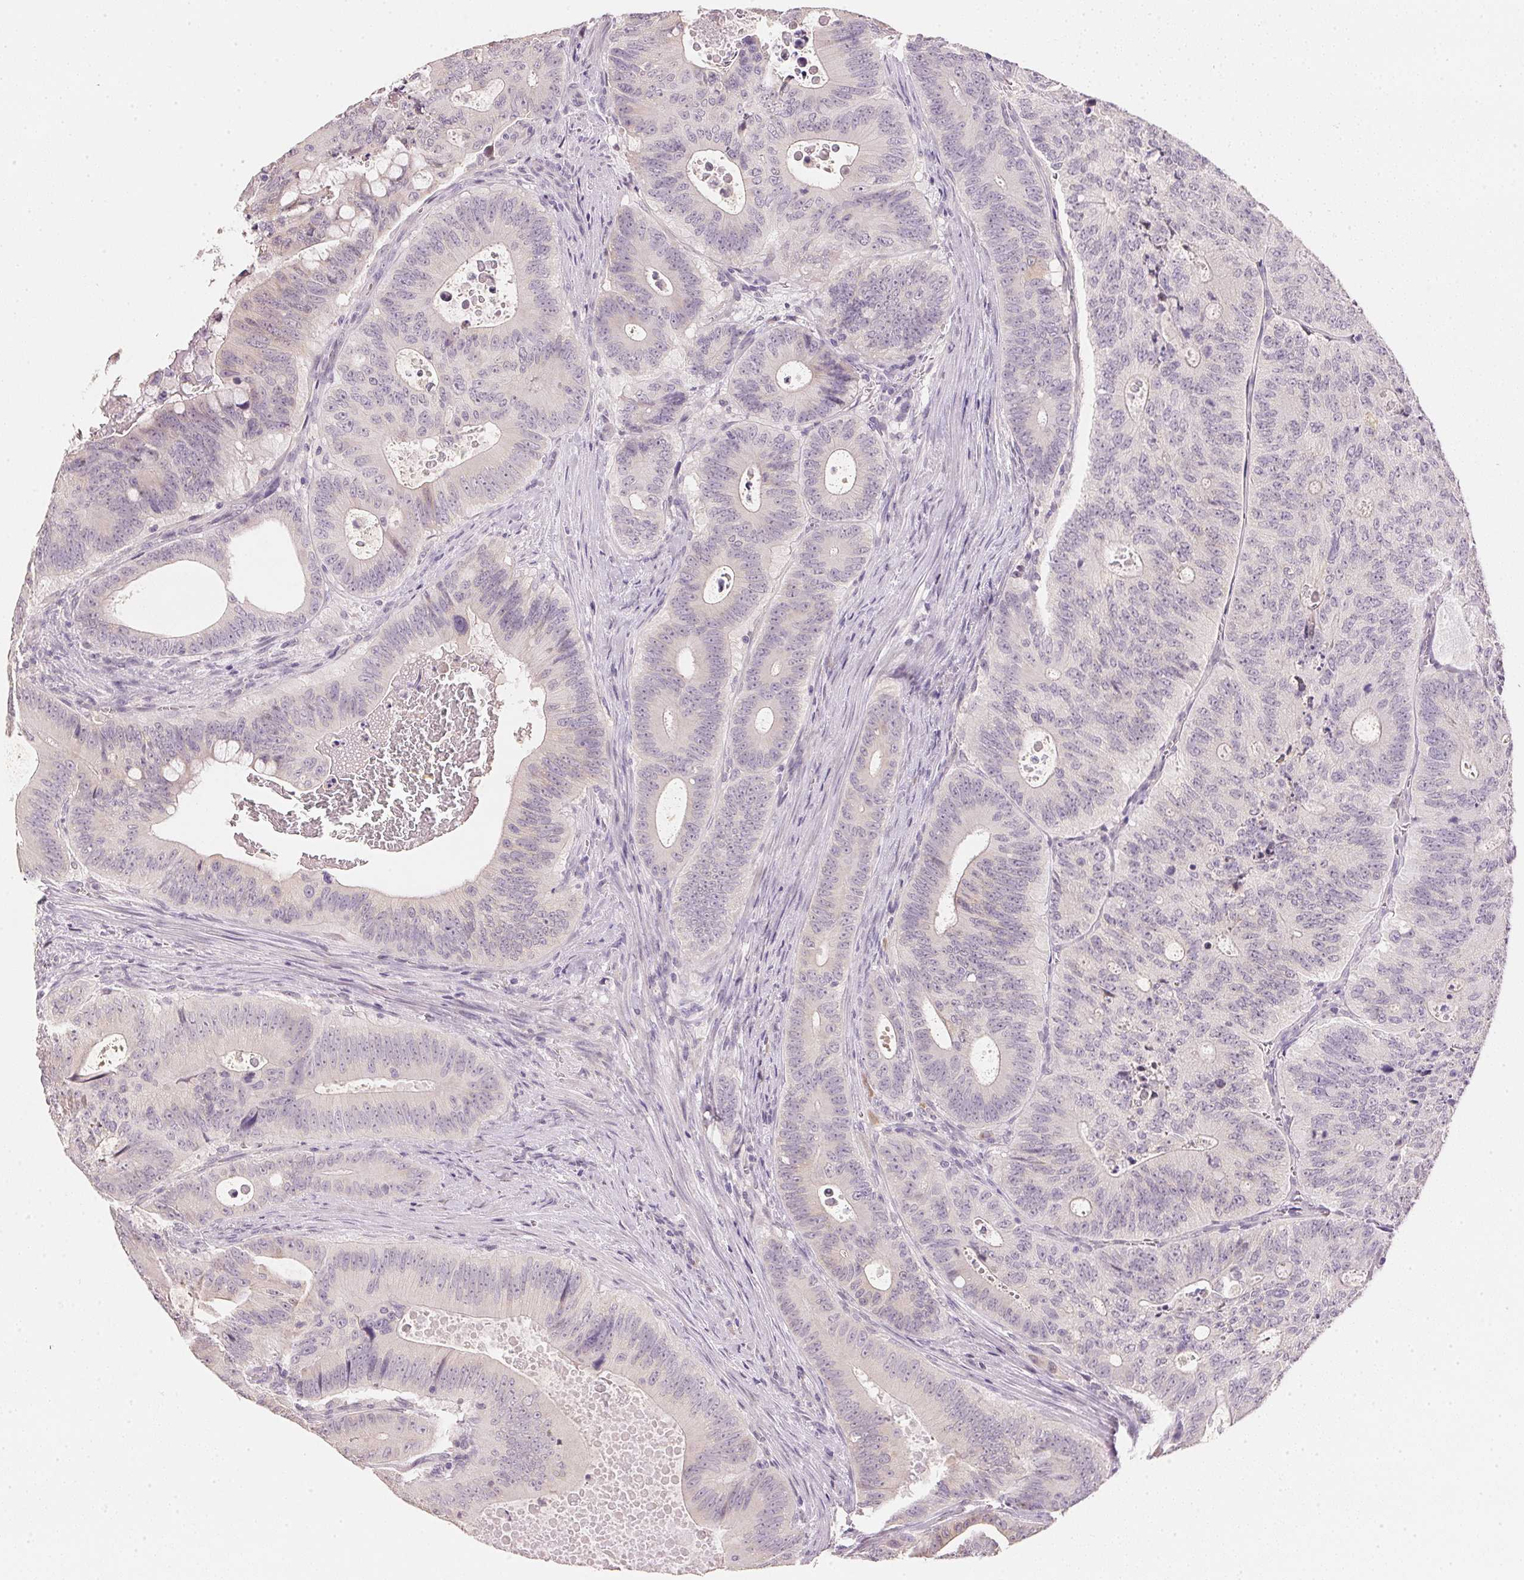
{"staining": {"intensity": "weak", "quantity": "<25%", "location": "cytoplasmic/membranous"}, "tissue": "colorectal cancer", "cell_type": "Tumor cells", "image_type": "cancer", "snomed": [{"axis": "morphology", "description": "Adenocarcinoma, NOS"}, {"axis": "topography", "description": "Colon"}], "caption": "Image shows no significant protein staining in tumor cells of colorectal cancer (adenocarcinoma). (Immunohistochemistry, brightfield microscopy, high magnification).", "gene": "DHCR24", "patient": {"sex": "male", "age": 62}}